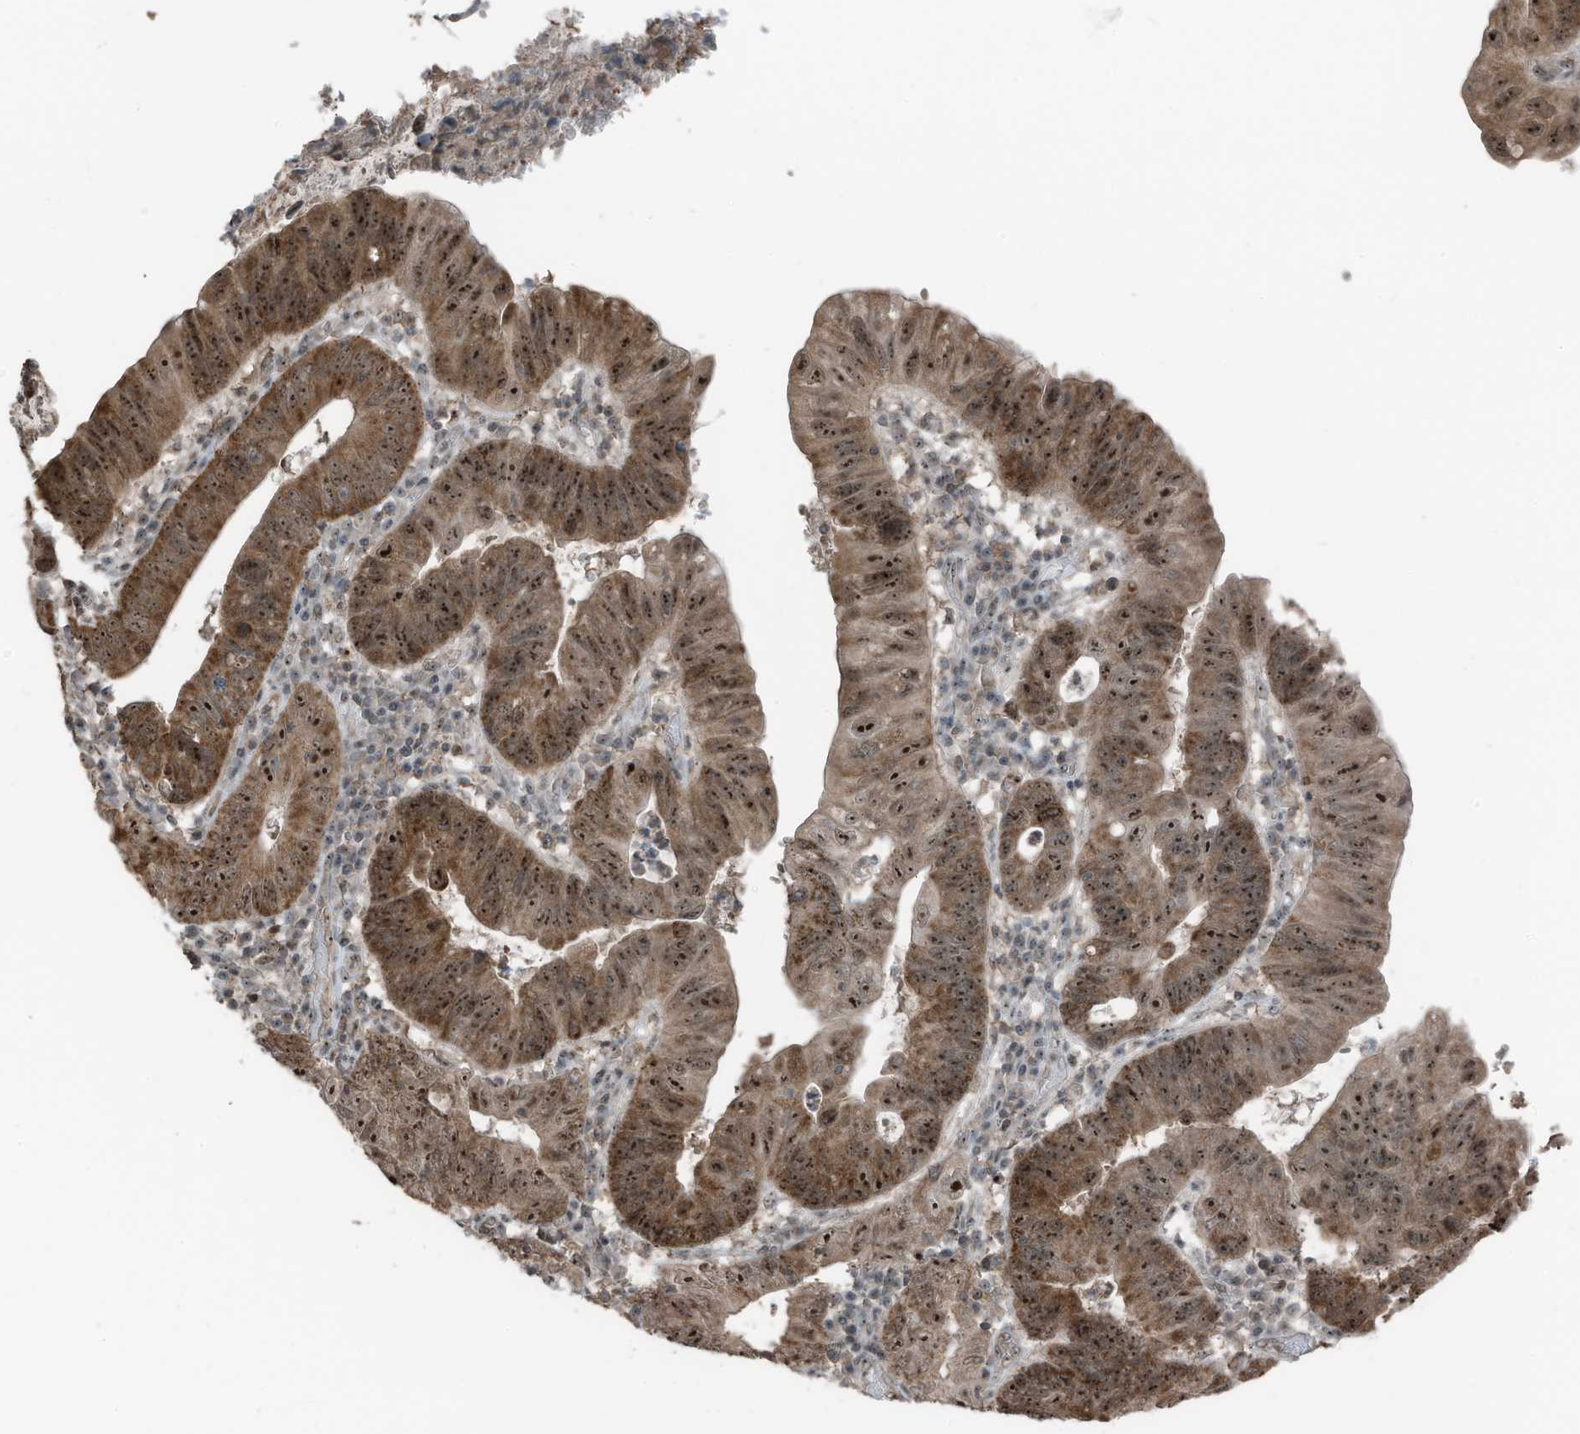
{"staining": {"intensity": "moderate", "quantity": ">75%", "location": "cytoplasmic/membranous,nuclear"}, "tissue": "stomach cancer", "cell_type": "Tumor cells", "image_type": "cancer", "snomed": [{"axis": "morphology", "description": "Adenocarcinoma, NOS"}, {"axis": "topography", "description": "Stomach"}], "caption": "Immunohistochemical staining of stomach adenocarcinoma reveals medium levels of moderate cytoplasmic/membranous and nuclear positivity in approximately >75% of tumor cells. Using DAB (3,3'-diaminobenzidine) (brown) and hematoxylin (blue) stains, captured at high magnification using brightfield microscopy.", "gene": "UTP3", "patient": {"sex": "male", "age": 59}}